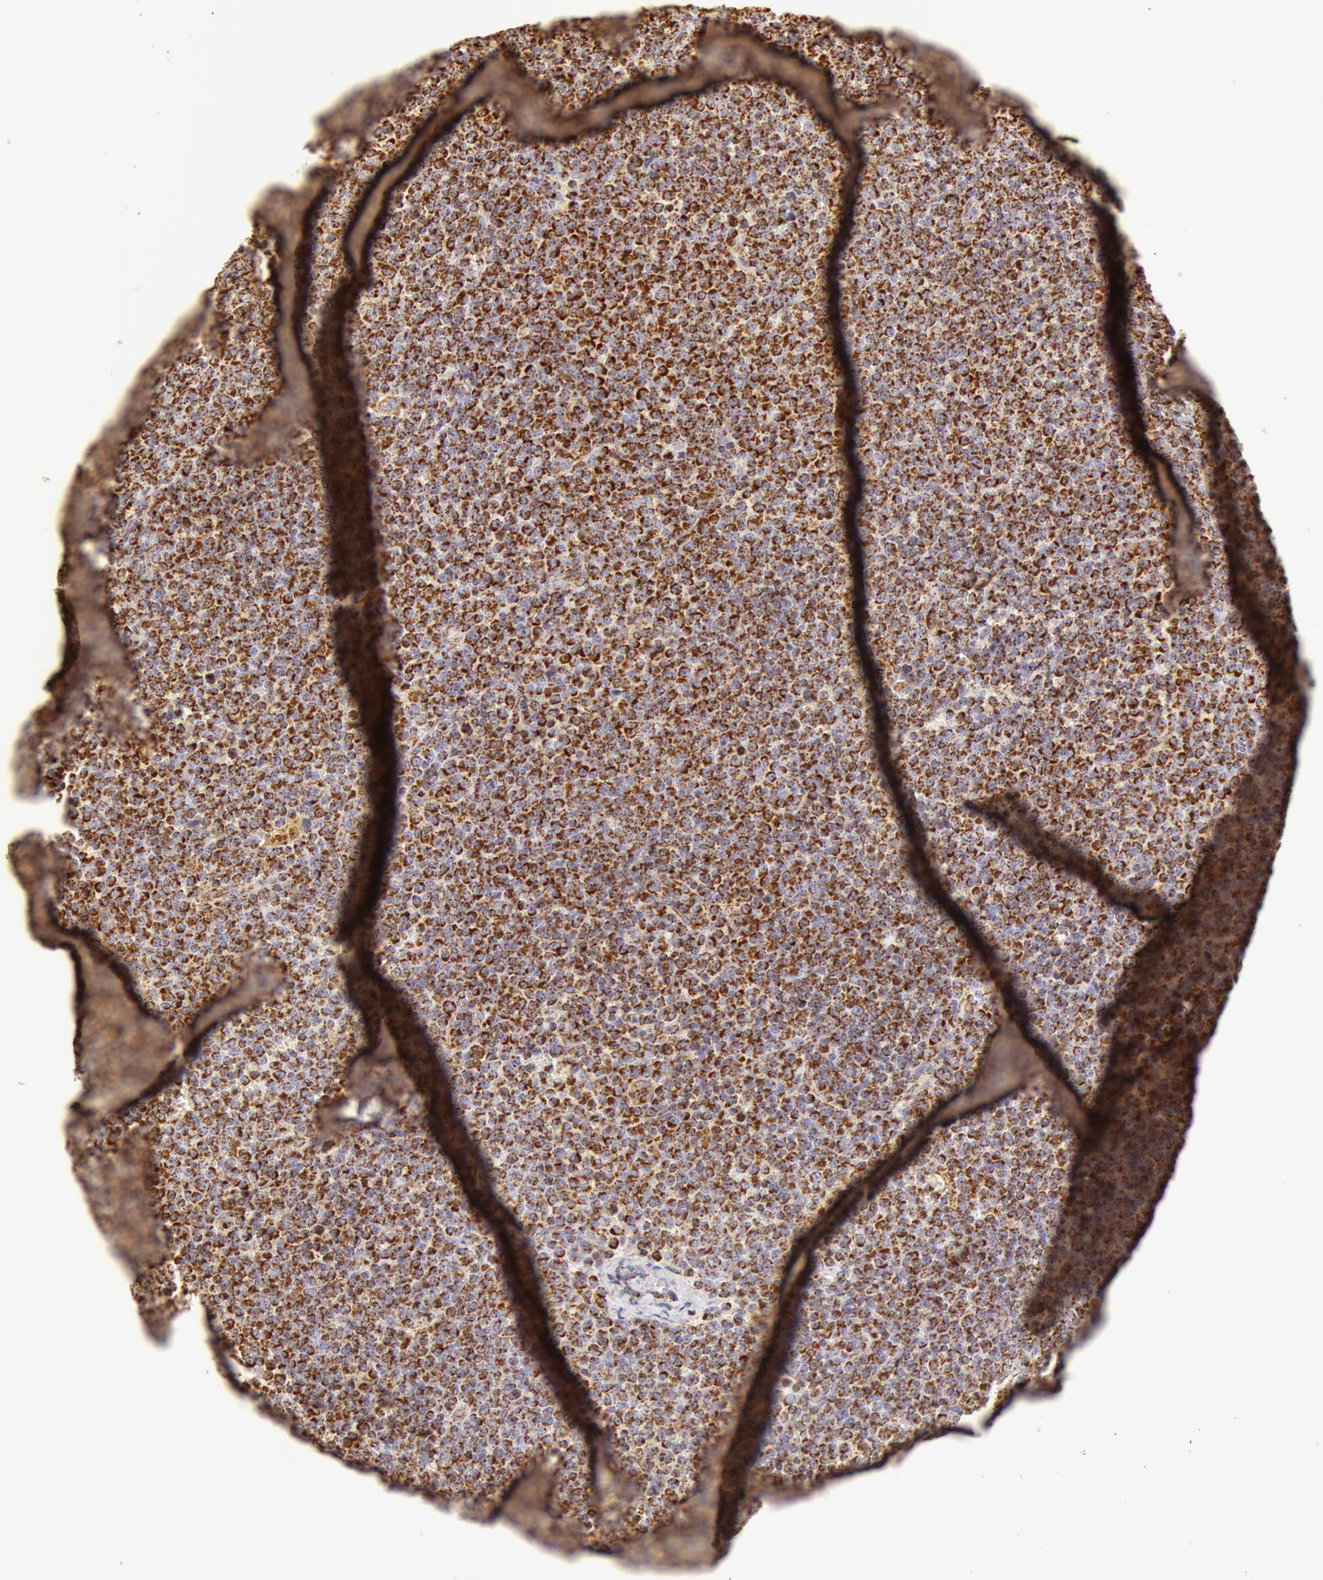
{"staining": {"intensity": "moderate", "quantity": ">75%", "location": "cytoplasmic/membranous"}, "tissue": "lymphoma", "cell_type": "Tumor cells", "image_type": "cancer", "snomed": [{"axis": "morphology", "description": "Malignant lymphoma, non-Hodgkin's type, Low grade"}, {"axis": "topography", "description": "Lymph node"}], "caption": "Malignant lymphoma, non-Hodgkin's type (low-grade) stained with a protein marker reveals moderate staining in tumor cells.", "gene": "ATP5F1B", "patient": {"sex": "male", "age": 50}}